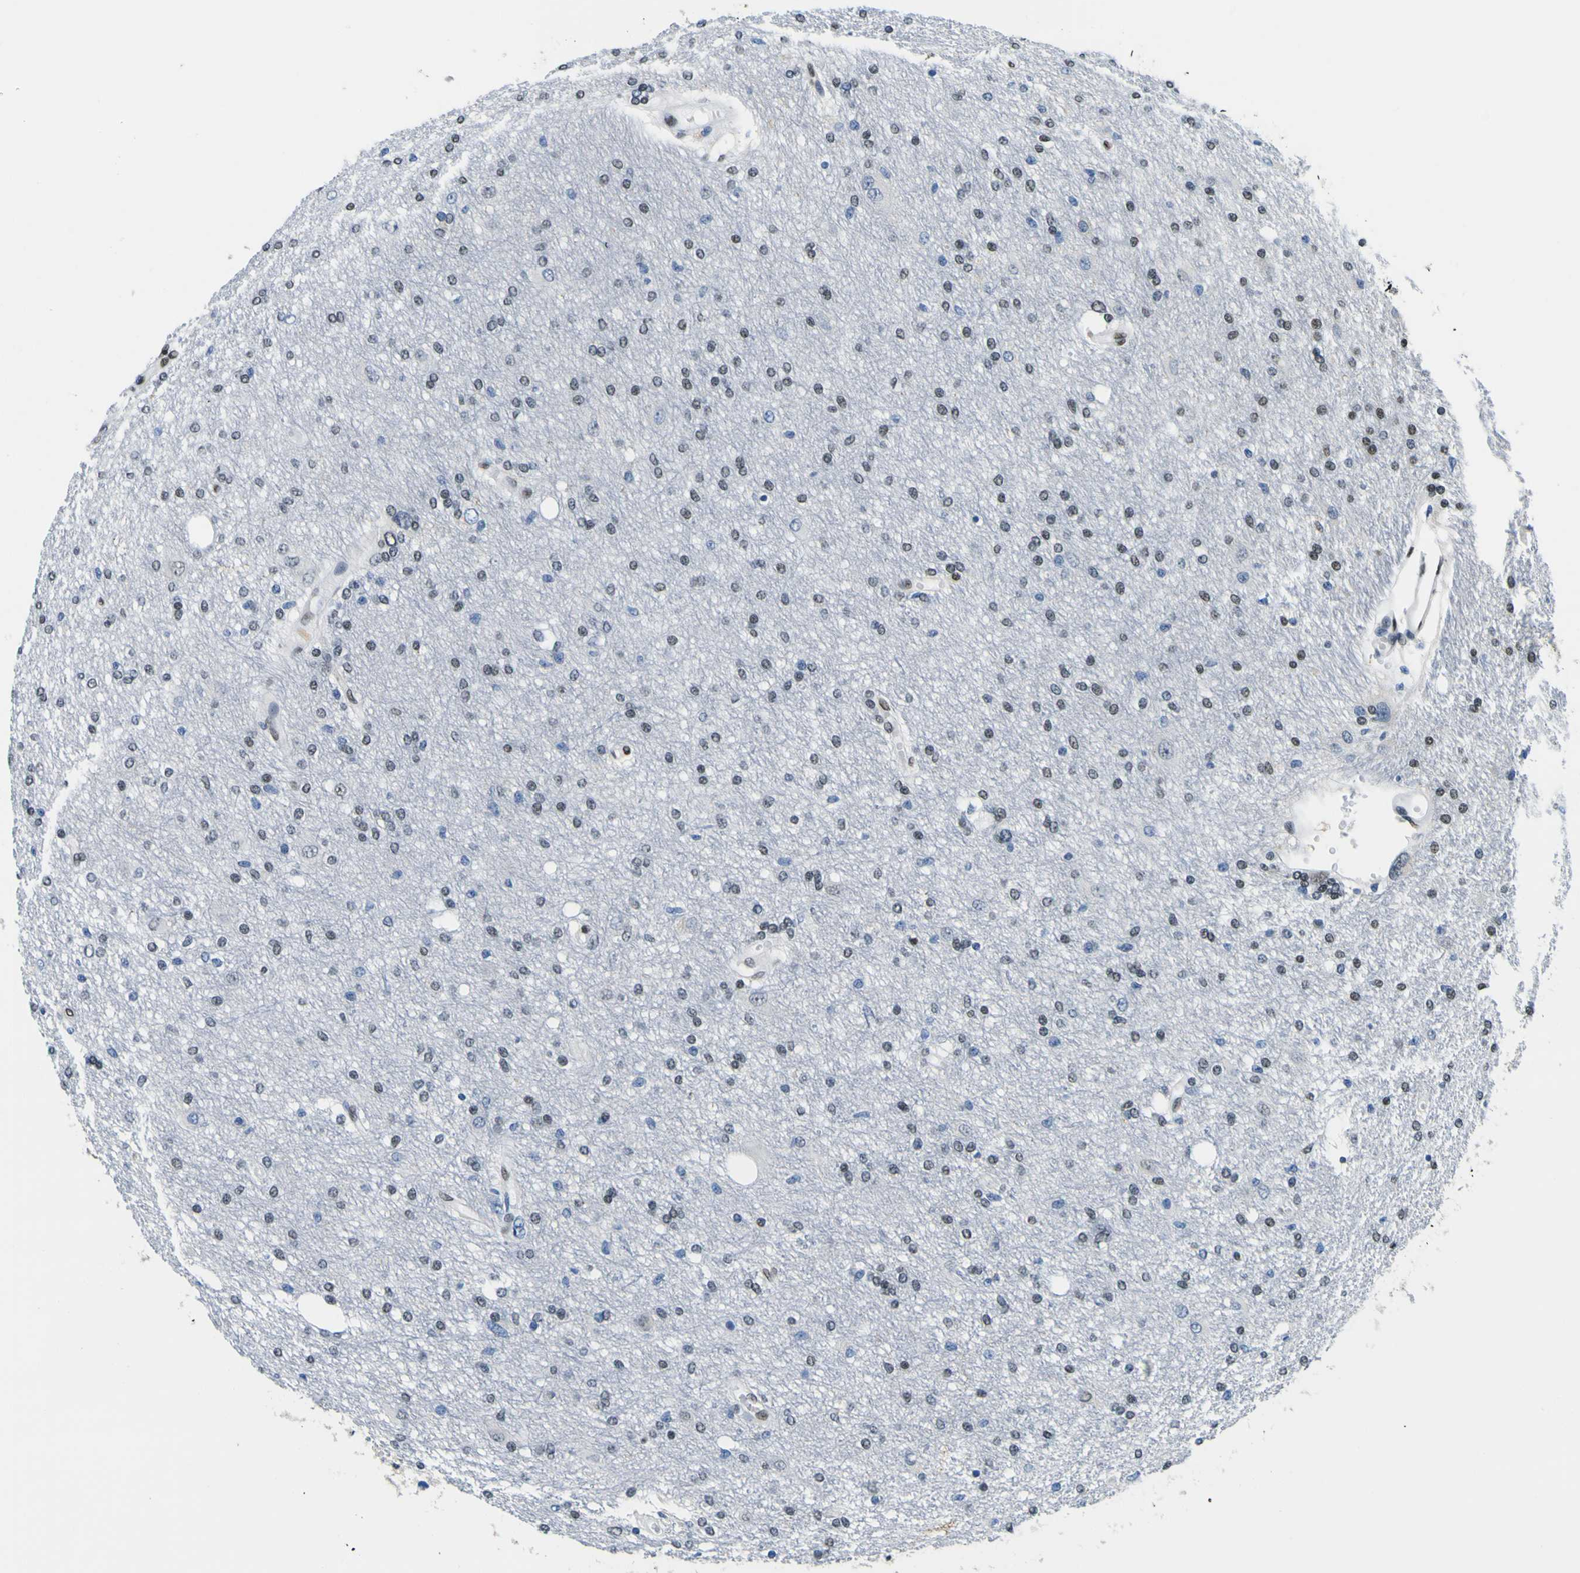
{"staining": {"intensity": "weak", "quantity": "25%-75%", "location": "nuclear"}, "tissue": "glioma", "cell_type": "Tumor cells", "image_type": "cancer", "snomed": [{"axis": "morphology", "description": "Glioma, malignant, High grade"}, {"axis": "topography", "description": "Brain"}], "caption": "The micrograph displays staining of high-grade glioma (malignant), revealing weak nuclear protein expression (brown color) within tumor cells. The staining is performed using DAB (3,3'-diaminobenzidine) brown chromogen to label protein expression. The nuclei are counter-stained blue using hematoxylin.", "gene": "SP1", "patient": {"sex": "female", "age": 59}}